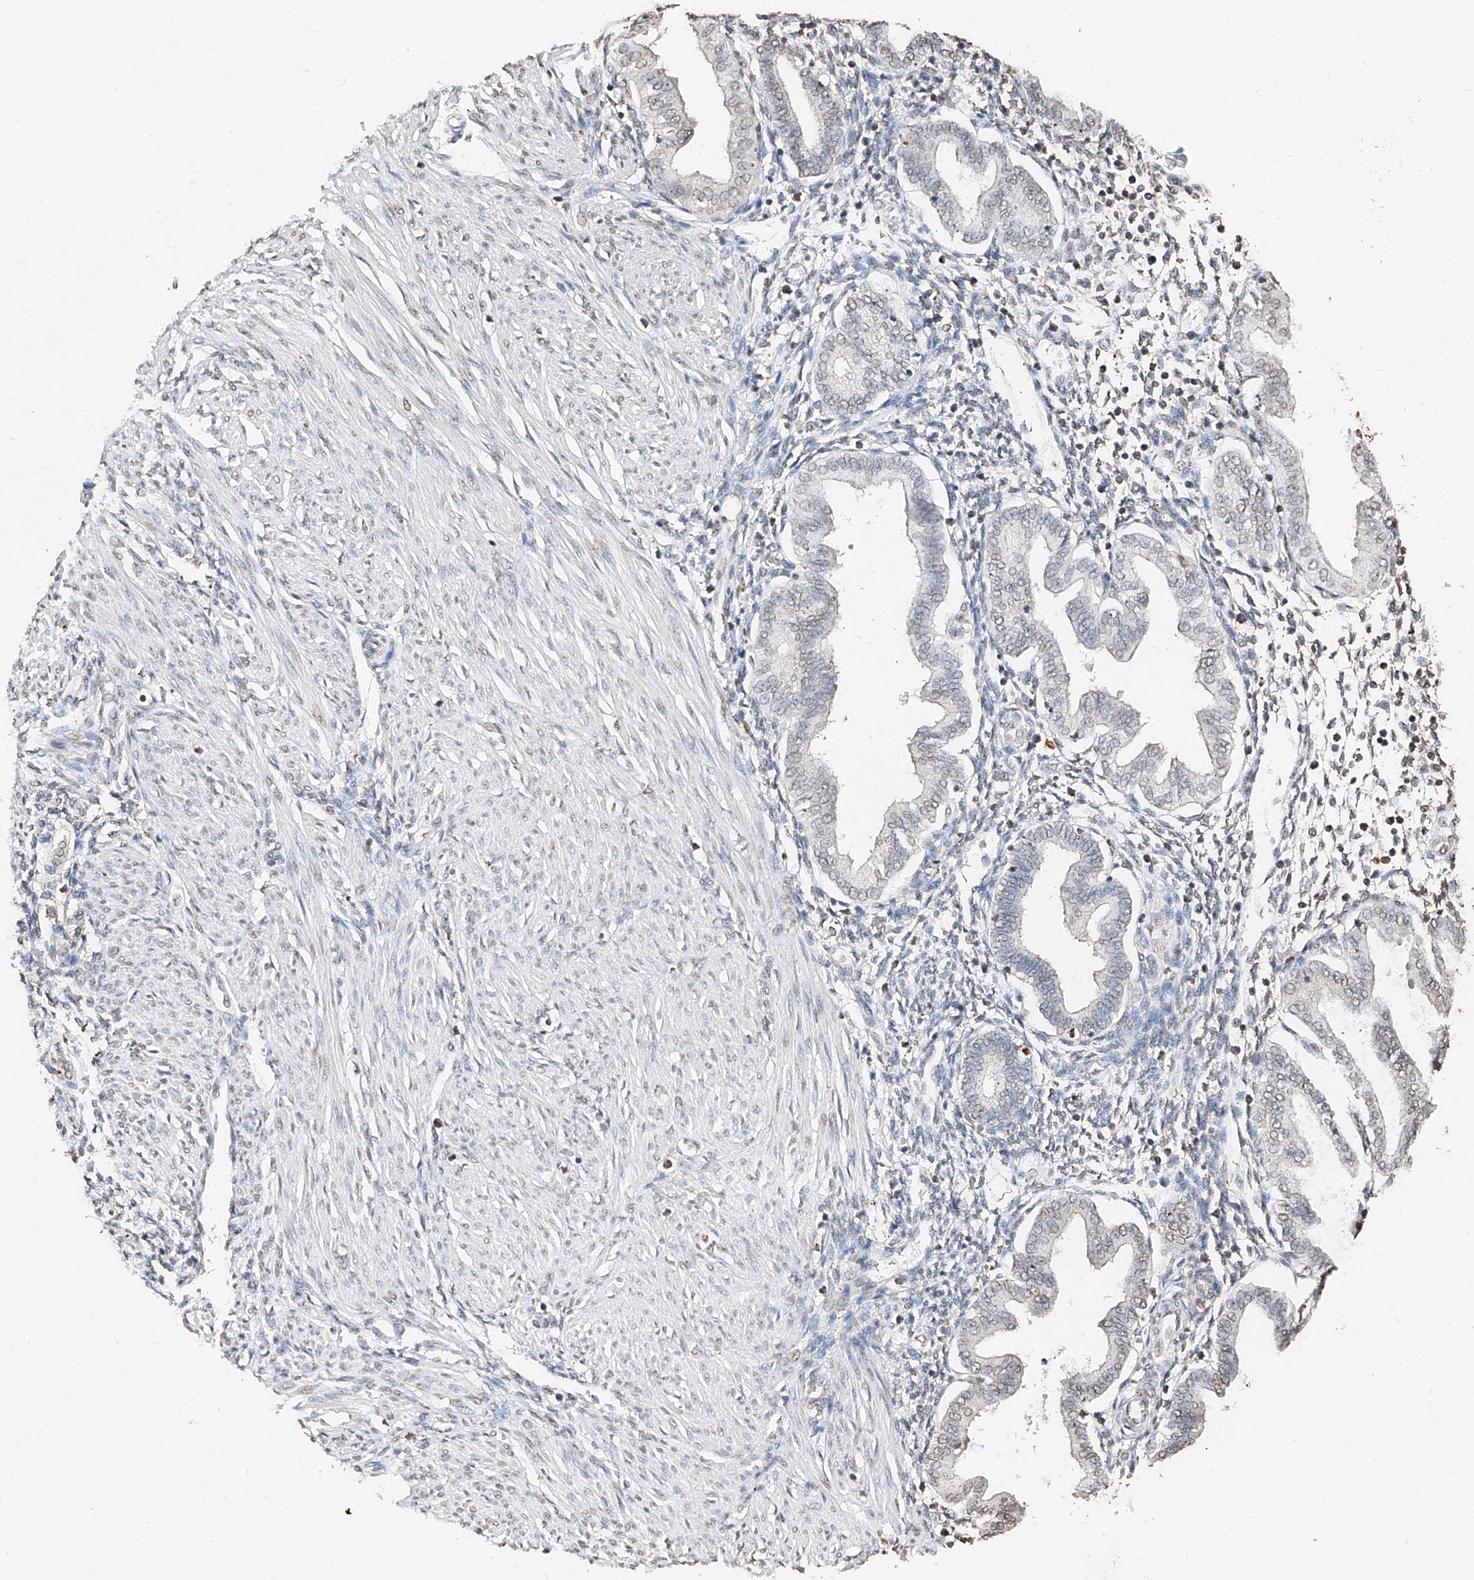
{"staining": {"intensity": "negative", "quantity": "none", "location": "none"}, "tissue": "endometrium", "cell_type": "Cells in endometrial stroma", "image_type": "normal", "snomed": [{"axis": "morphology", "description": "Normal tissue, NOS"}, {"axis": "topography", "description": "Endometrium"}], "caption": "Photomicrograph shows no significant protein expression in cells in endometrial stroma of benign endometrium.", "gene": "RP9", "patient": {"sex": "female", "age": 53}}